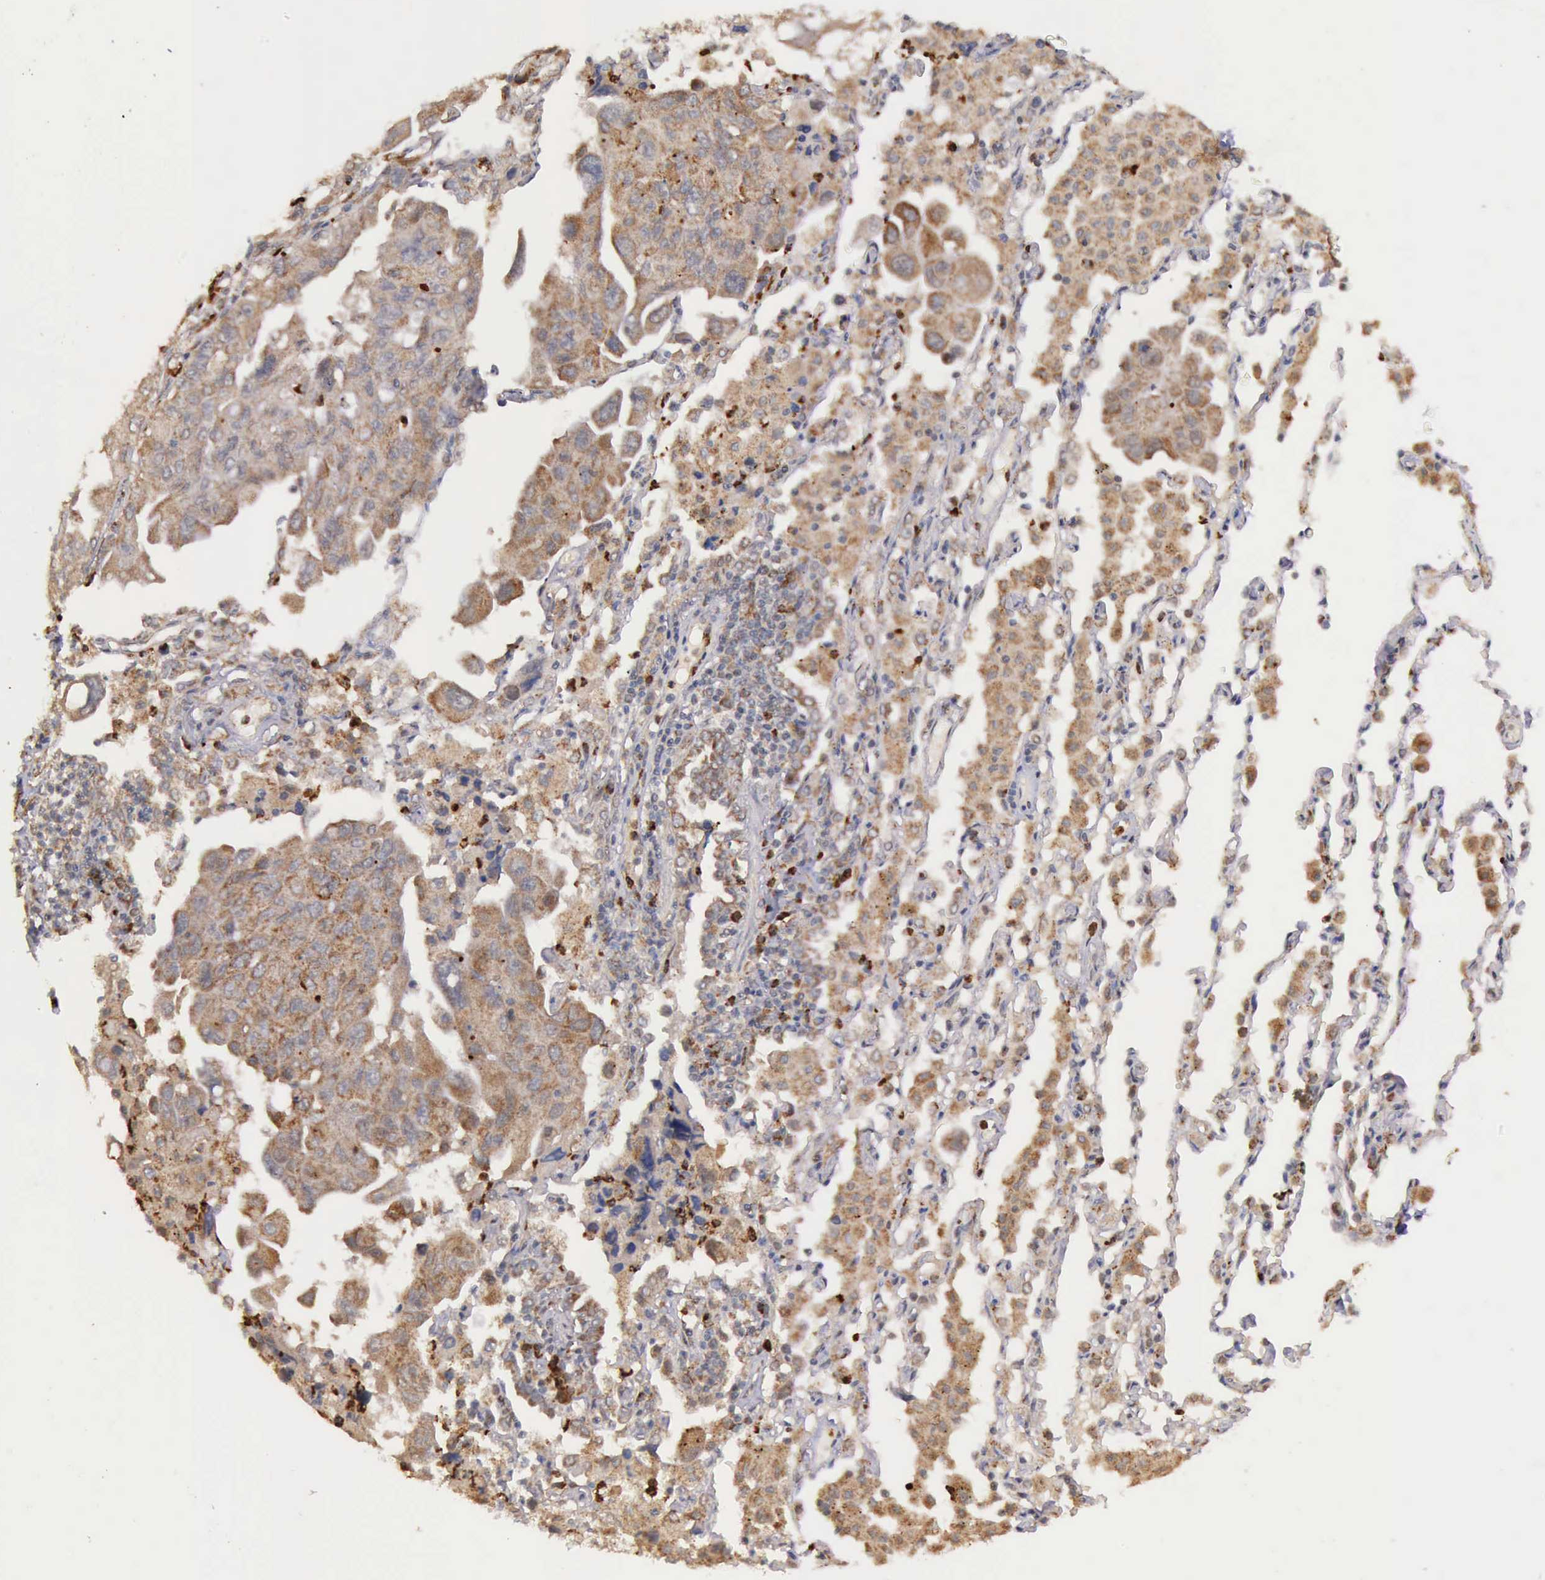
{"staining": {"intensity": "weak", "quantity": "25%-75%", "location": "cytoplasmic/membranous"}, "tissue": "lung cancer", "cell_type": "Tumor cells", "image_type": "cancer", "snomed": [{"axis": "morphology", "description": "Adenocarcinoma, NOS"}, {"axis": "topography", "description": "Lung"}], "caption": "Human adenocarcinoma (lung) stained for a protein (brown) shows weak cytoplasmic/membranous positive staining in approximately 25%-75% of tumor cells.", "gene": "ARMCX3", "patient": {"sex": "male", "age": 64}}